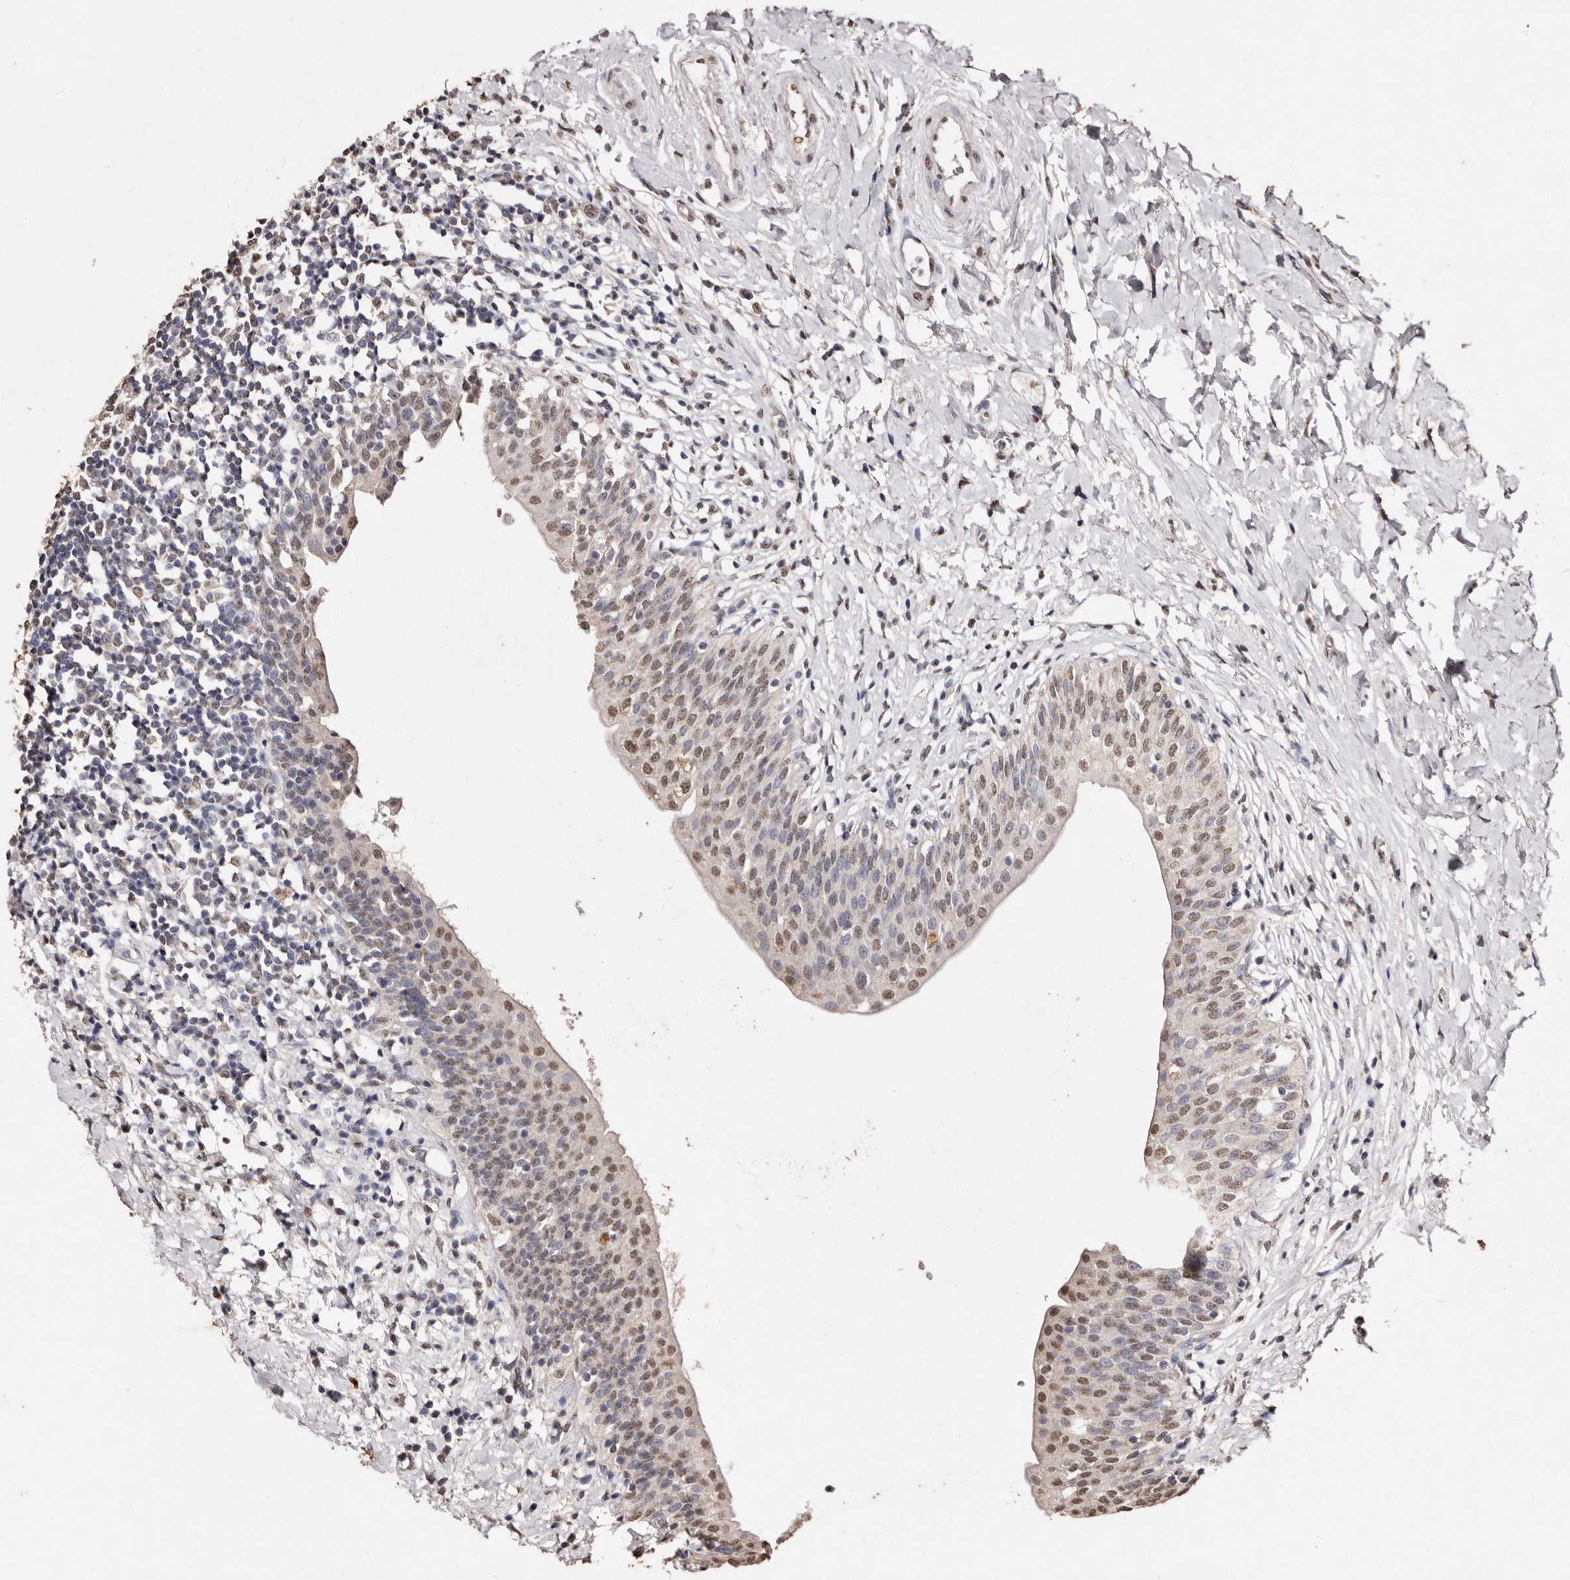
{"staining": {"intensity": "moderate", "quantity": "25%-75%", "location": "nuclear"}, "tissue": "urinary bladder", "cell_type": "Urothelial cells", "image_type": "normal", "snomed": [{"axis": "morphology", "description": "Normal tissue, NOS"}, {"axis": "topography", "description": "Urinary bladder"}], "caption": "Immunohistochemical staining of unremarkable human urinary bladder displays medium levels of moderate nuclear positivity in about 25%-75% of urothelial cells. Using DAB (3,3'-diaminobenzidine) (brown) and hematoxylin (blue) stains, captured at high magnification using brightfield microscopy.", "gene": "ERBB4", "patient": {"sex": "male", "age": 83}}